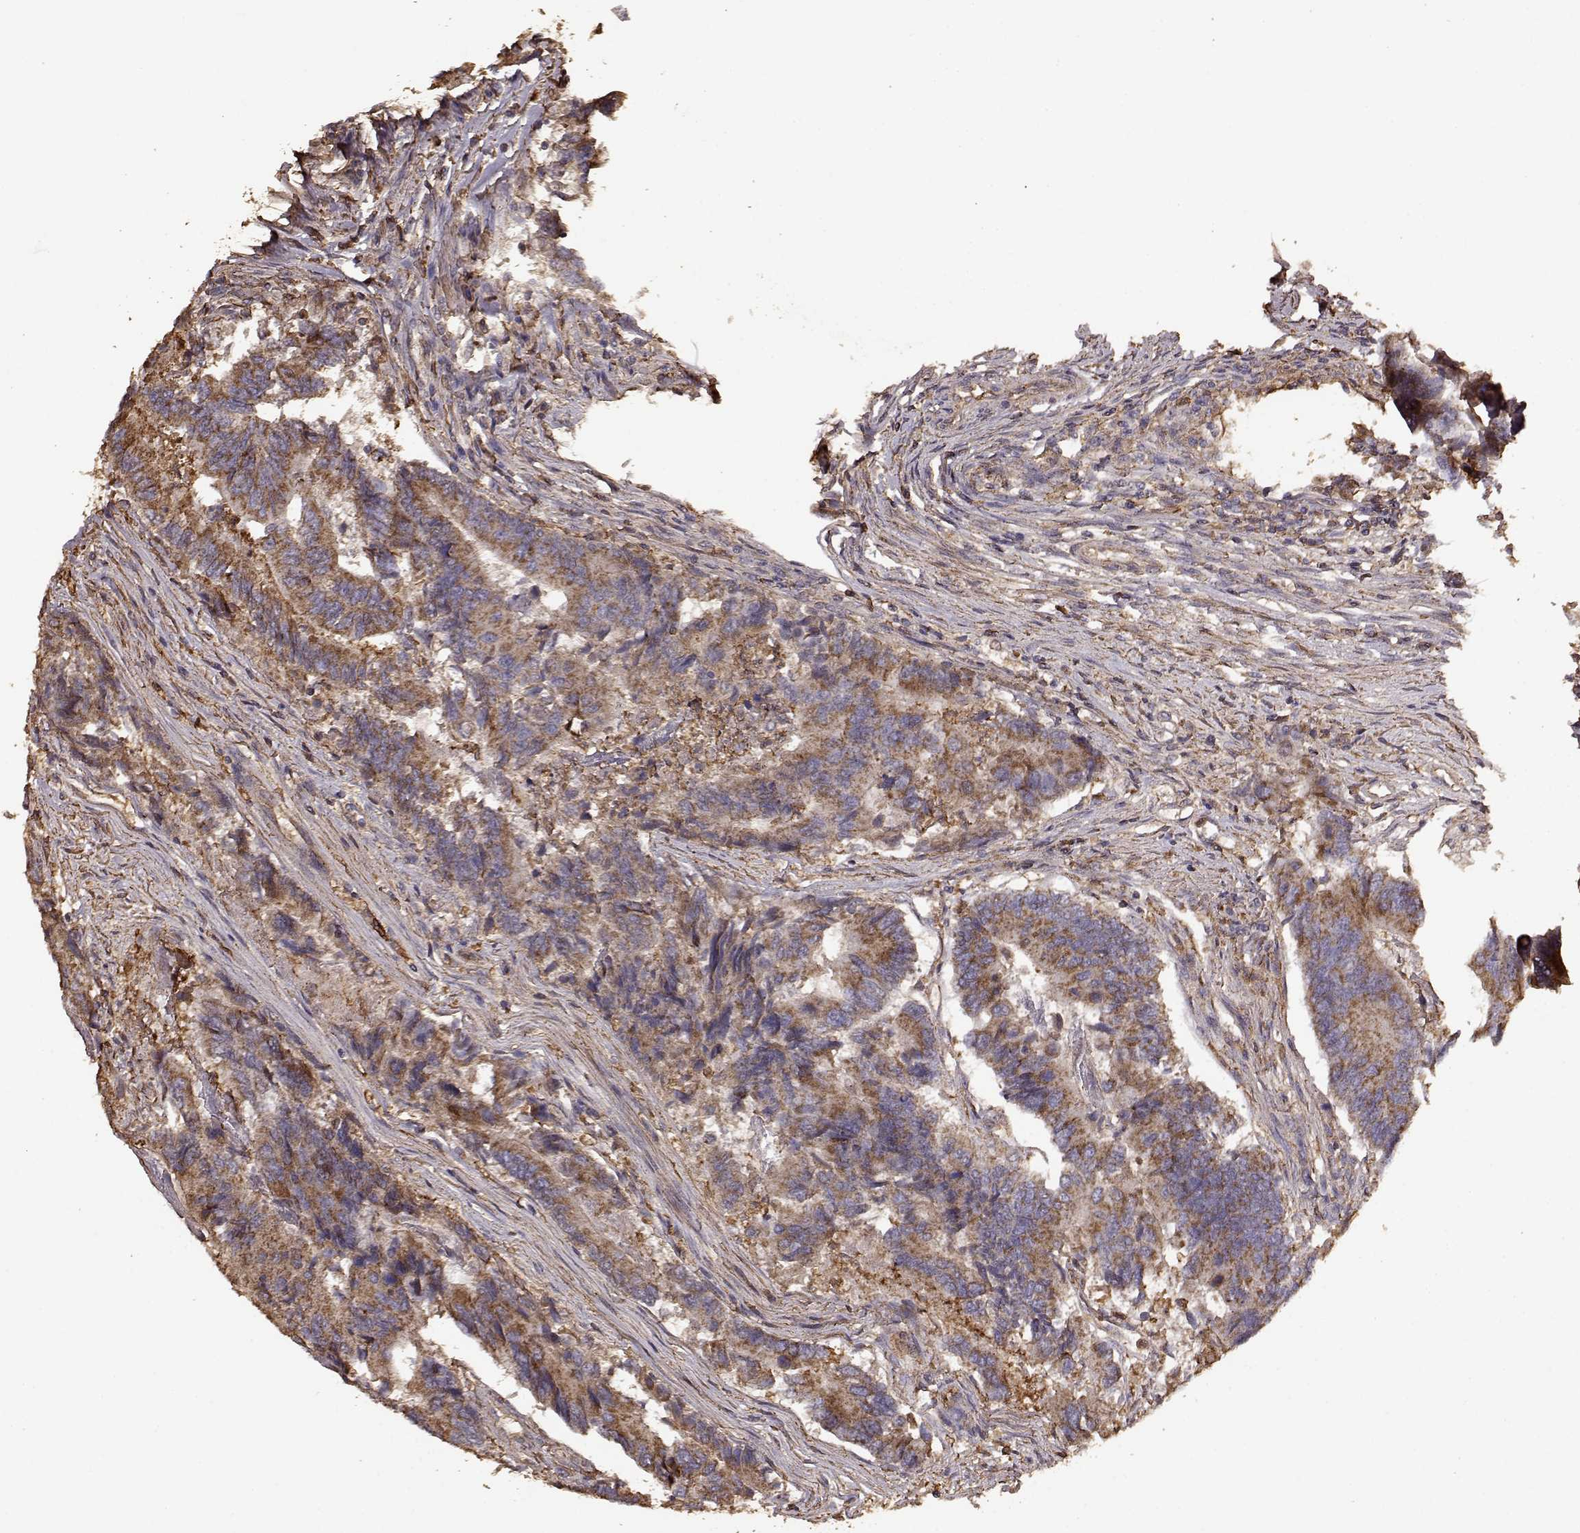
{"staining": {"intensity": "moderate", "quantity": ">75%", "location": "cytoplasmic/membranous"}, "tissue": "colorectal cancer", "cell_type": "Tumor cells", "image_type": "cancer", "snomed": [{"axis": "morphology", "description": "Adenocarcinoma, NOS"}, {"axis": "topography", "description": "Colon"}], "caption": "Immunohistochemical staining of human colorectal cancer displays medium levels of moderate cytoplasmic/membranous positivity in approximately >75% of tumor cells.", "gene": "PTGES2", "patient": {"sex": "female", "age": 67}}